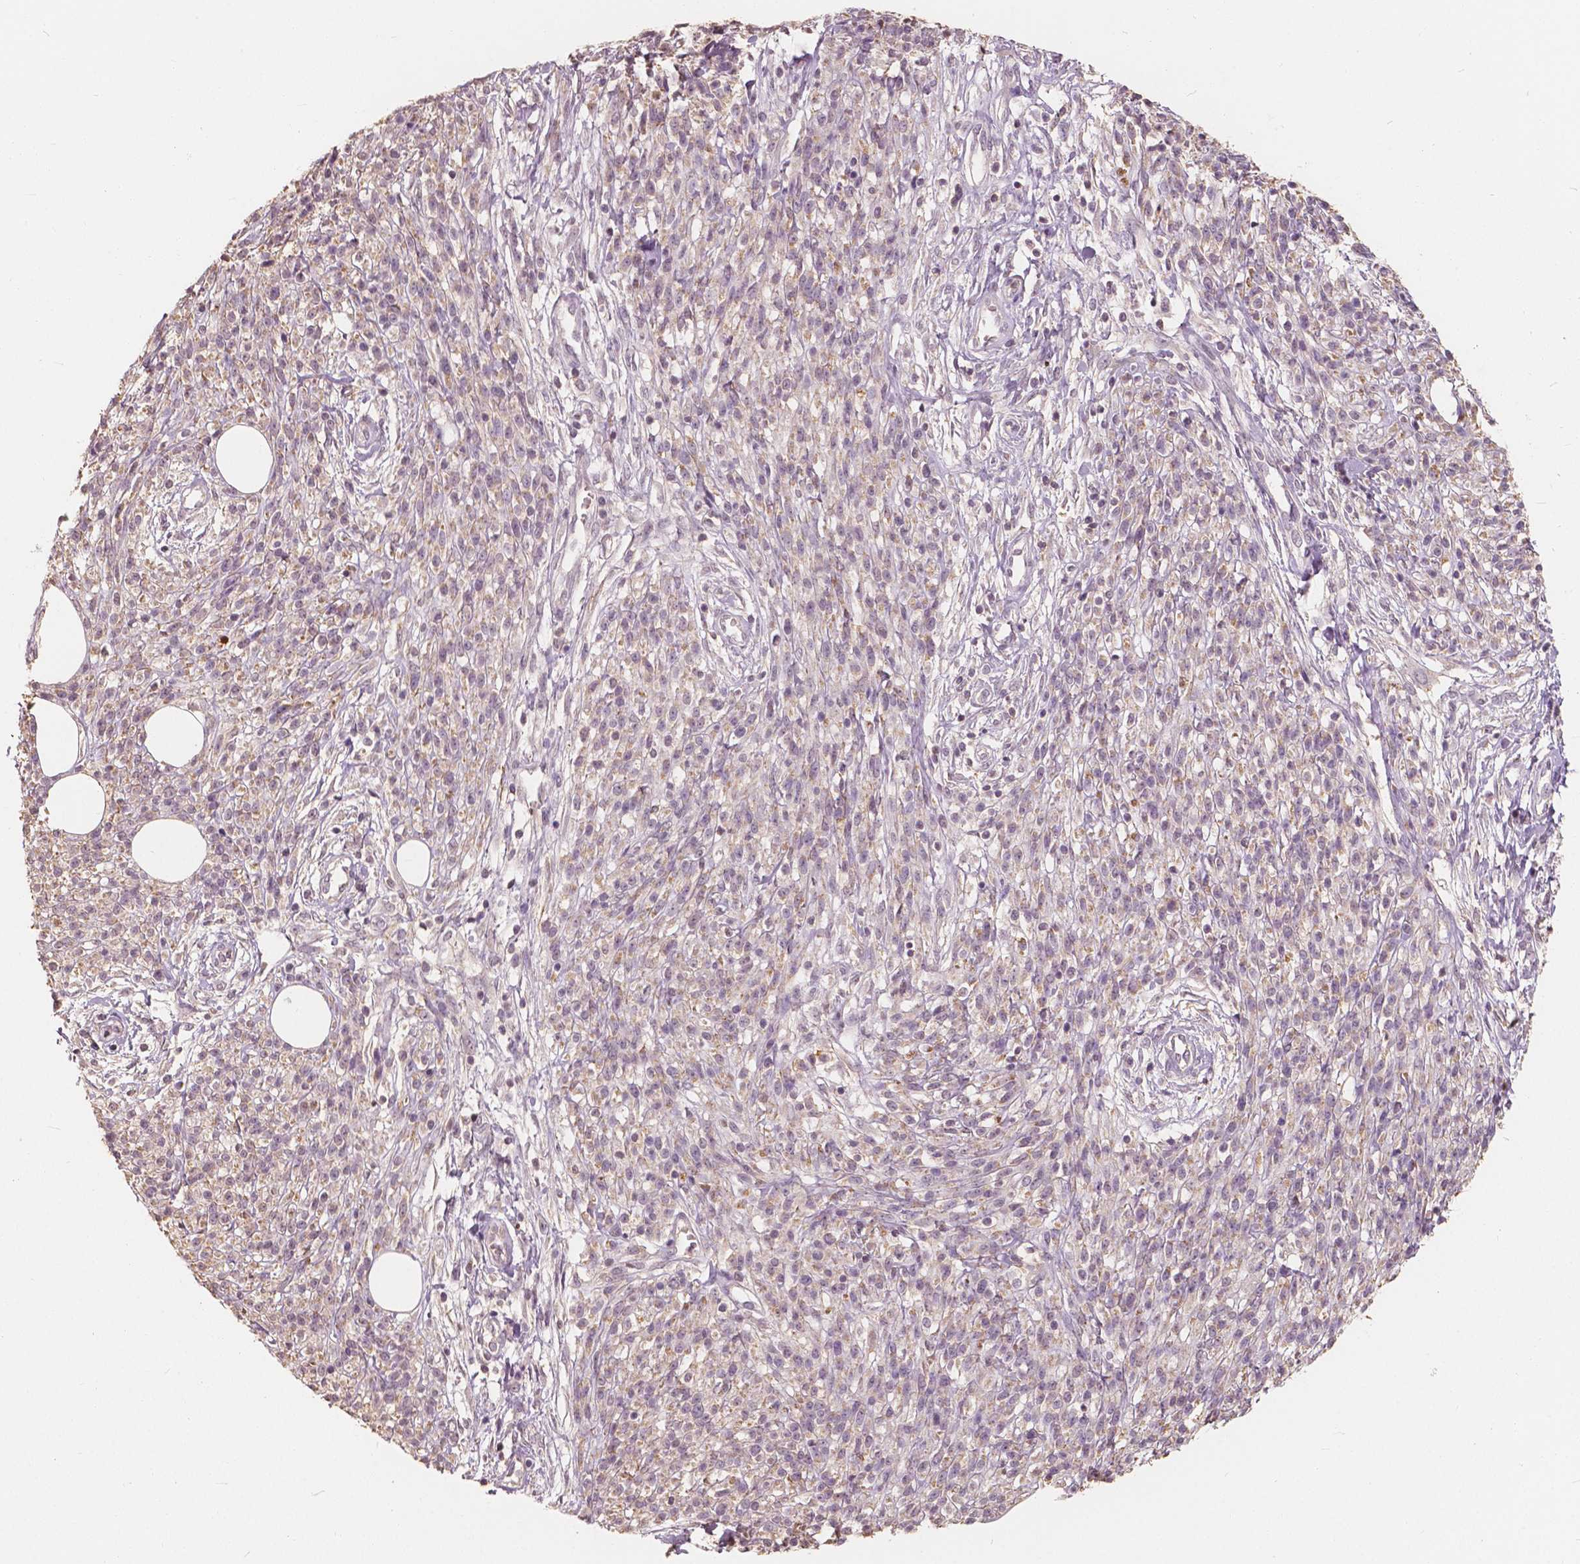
{"staining": {"intensity": "negative", "quantity": "none", "location": "none"}, "tissue": "melanoma", "cell_type": "Tumor cells", "image_type": "cancer", "snomed": [{"axis": "morphology", "description": "Malignant melanoma, NOS"}, {"axis": "topography", "description": "Skin"}, {"axis": "topography", "description": "Skin of trunk"}], "caption": "An immunohistochemistry (IHC) photomicrograph of melanoma is shown. There is no staining in tumor cells of melanoma.", "gene": "SAT2", "patient": {"sex": "male", "age": 74}}